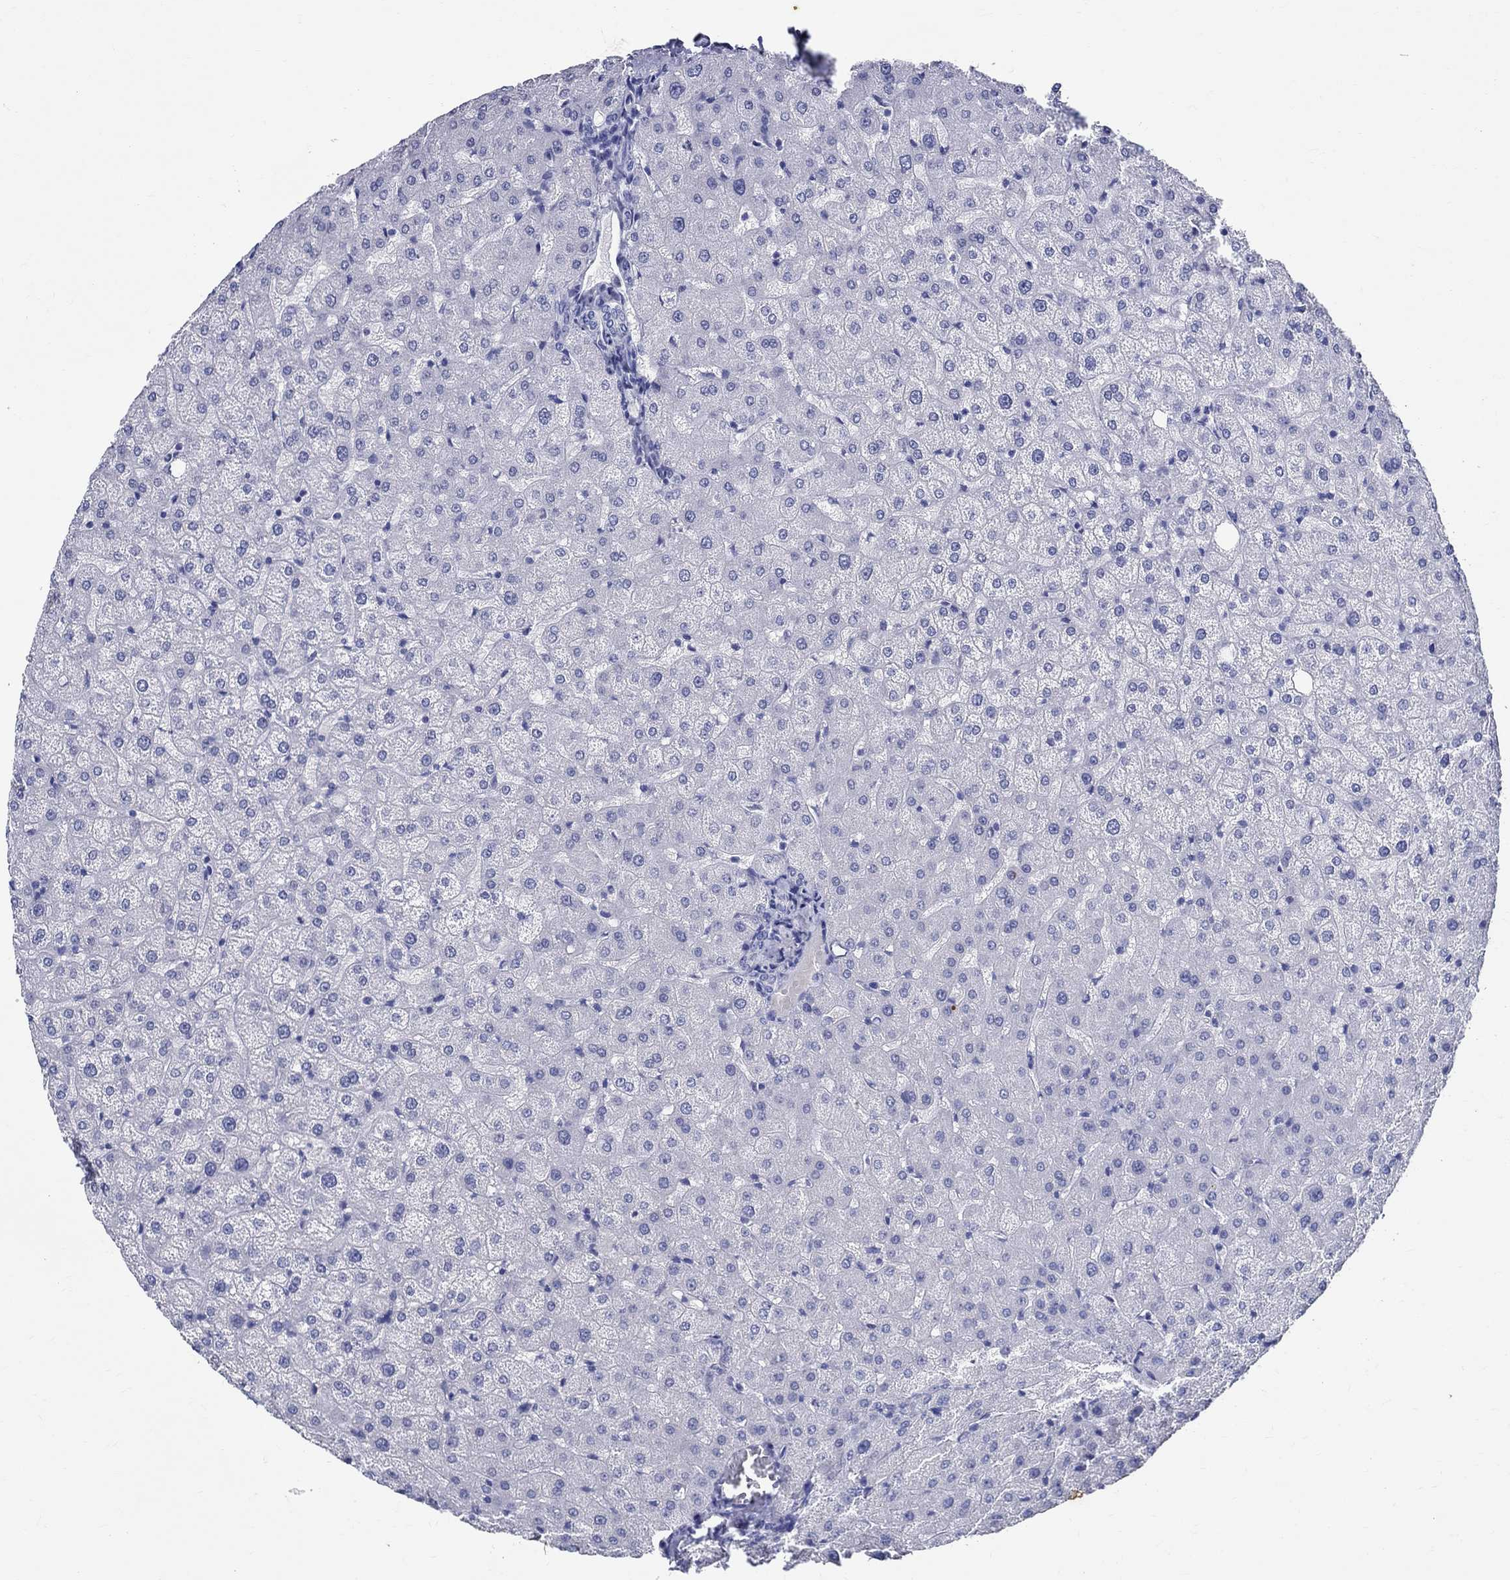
{"staining": {"intensity": "negative", "quantity": "none", "location": "none"}, "tissue": "liver", "cell_type": "Cholangiocytes", "image_type": "normal", "snomed": [{"axis": "morphology", "description": "Normal tissue, NOS"}, {"axis": "topography", "description": "Liver"}], "caption": "Immunohistochemical staining of benign liver demonstrates no significant staining in cholangiocytes. (DAB (3,3'-diaminobenzidine) IHC visualized using brightfield microscopy, high magnification).", "gene": "BSPRY", "patient": {"sex": "female", "age": 50}}